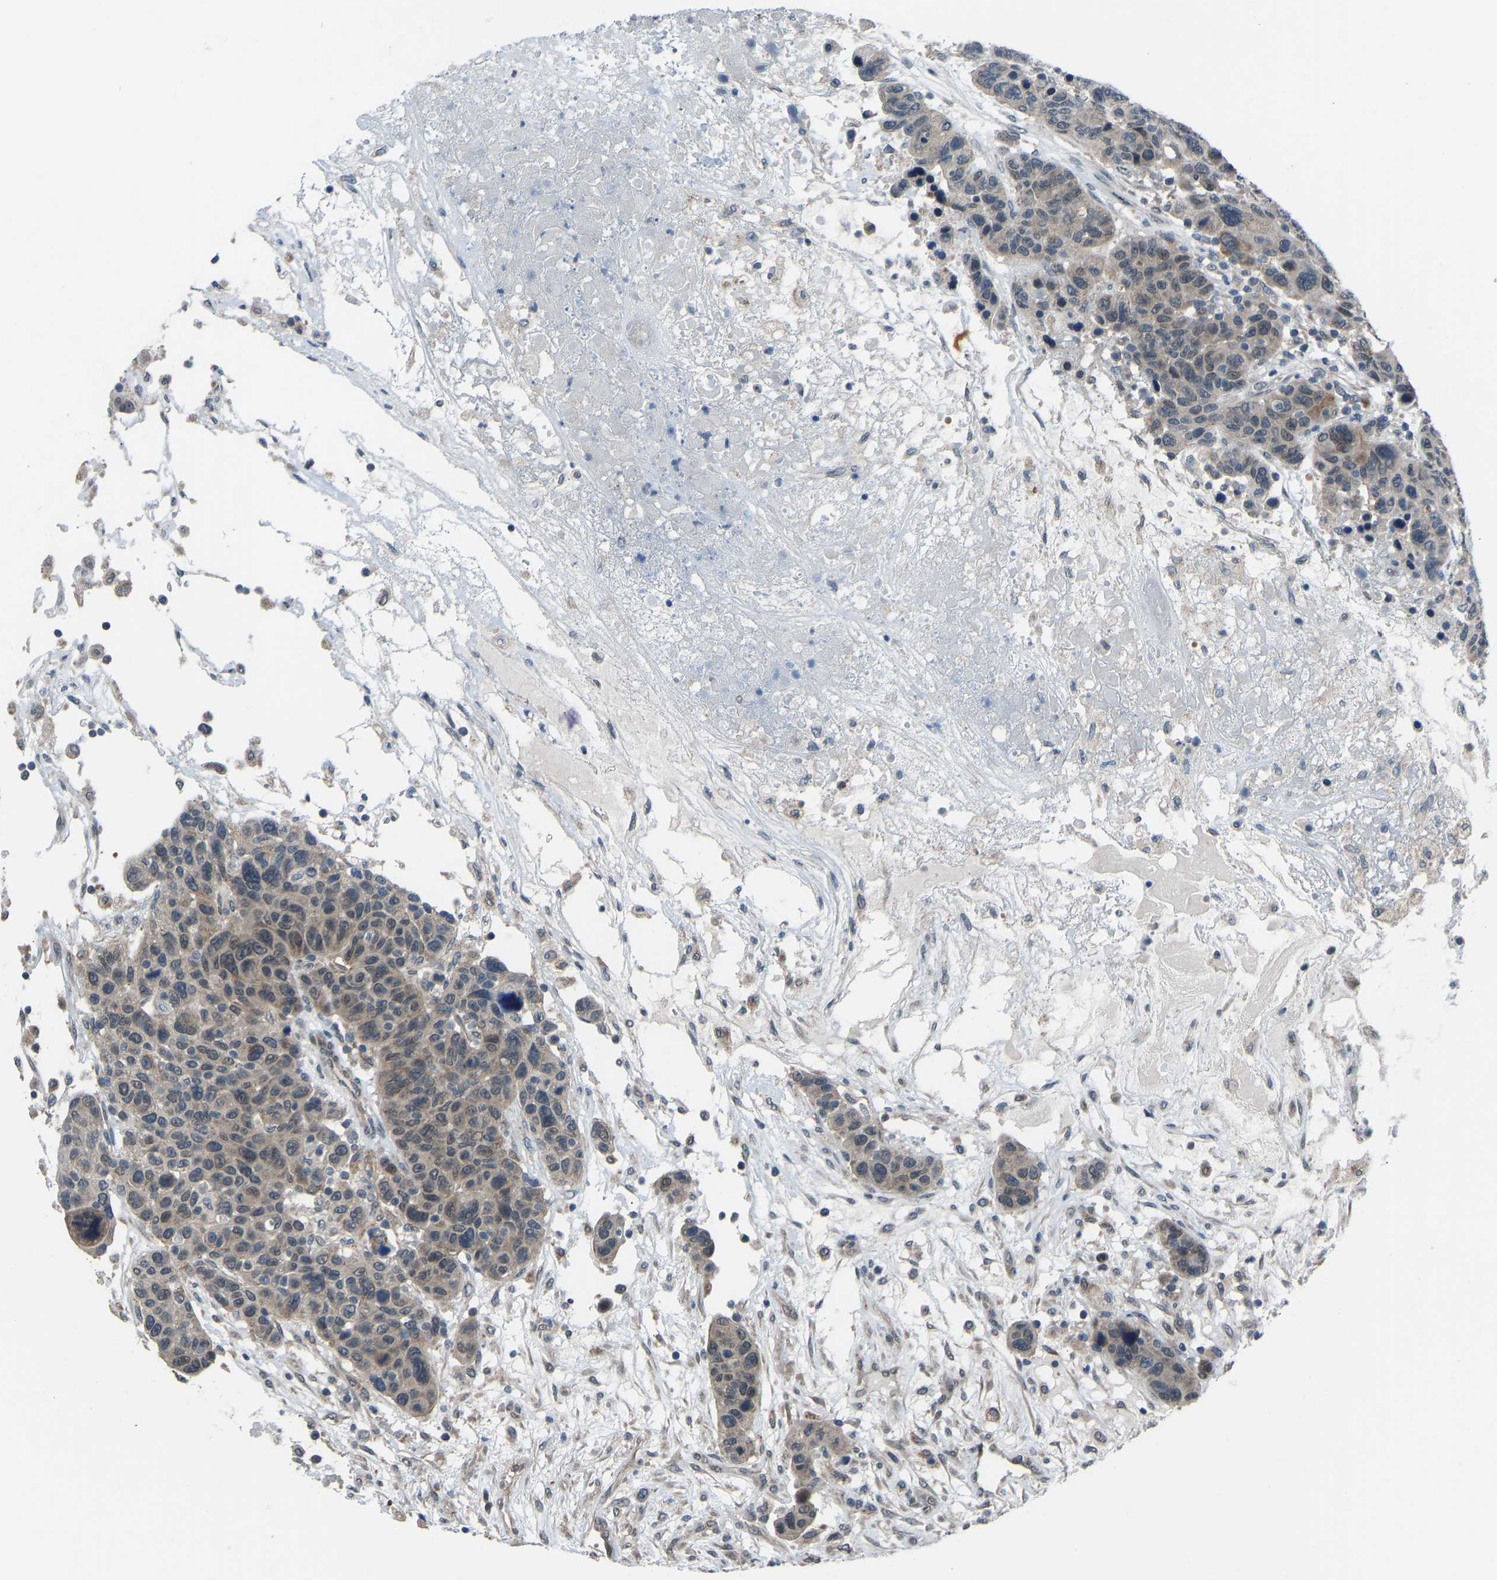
{"staining": {"intensity": "weak", "quantity": ">75%", "location": "cytoplasmic/membranous"}, "tissue": "breast cancer", "cell_type": "Tumor cells", "image_type": "cancer", "snomed": [{"axis": "morphology", "description": "Duct carcinoma"}, {"axis": "topography", "description": "Breast"}], "caption": "Breast intraductal carcinoma stained with IHC reveals weak cytoplasmic/membranous positivity in about >75% of tumor cells. Immunohistochemistry (ihc) stains the protein of interest in brown and the nuclei are stained blue.", "gene": "CDK2AP1", "patient": {"sex": "female", "age": 37}}